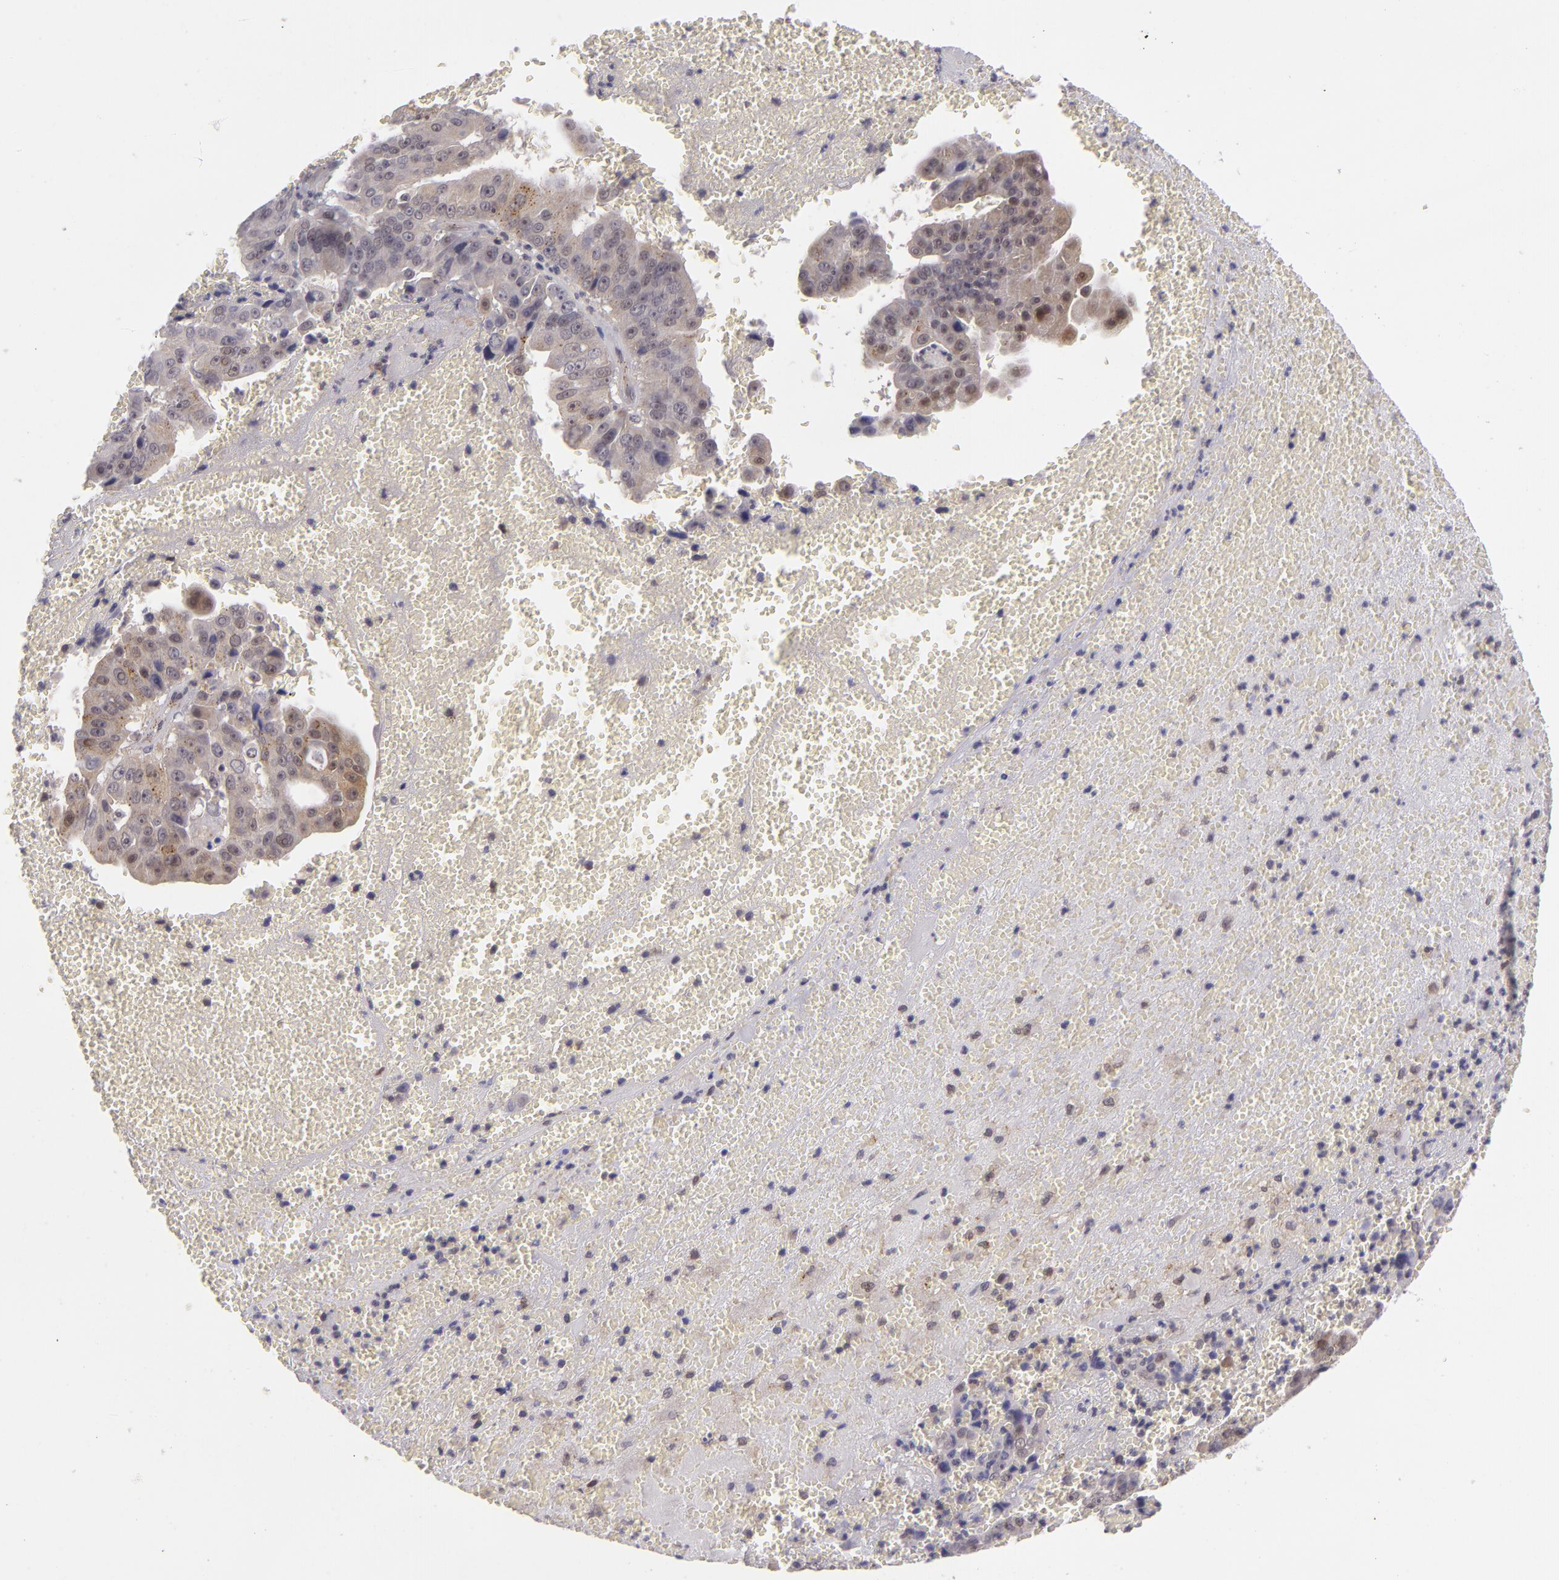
{"staining": {"intensity": "moderate", "quantity": "25%-75%", "location": "cytoplasmic/membranous"}, "tissue": "liver cancer", "cell_type": "Tumor cells", "image_type": "cancer", "snomed": [{"axis": "morphology", "description": "Cholangiocarcinoma"}, {"axis": "topography", "description": "Liver"}], "caption": "Immunohistochemistry staining of cholangiocarcinoma (liver), which displays medium levels of moderate cytoplasmic/membranous staining in about 25%-75% of tumor cells indicating moderate cytoplasmic/membranous protein positivity. The staining was performed using DAB (3,3'-diaminobenzidine) (brown) for protein detection and nuclei were counterstained in hematoxylin (blue).", "gene": "BCL10", "patient": {"sex": "female", "age": 79}}